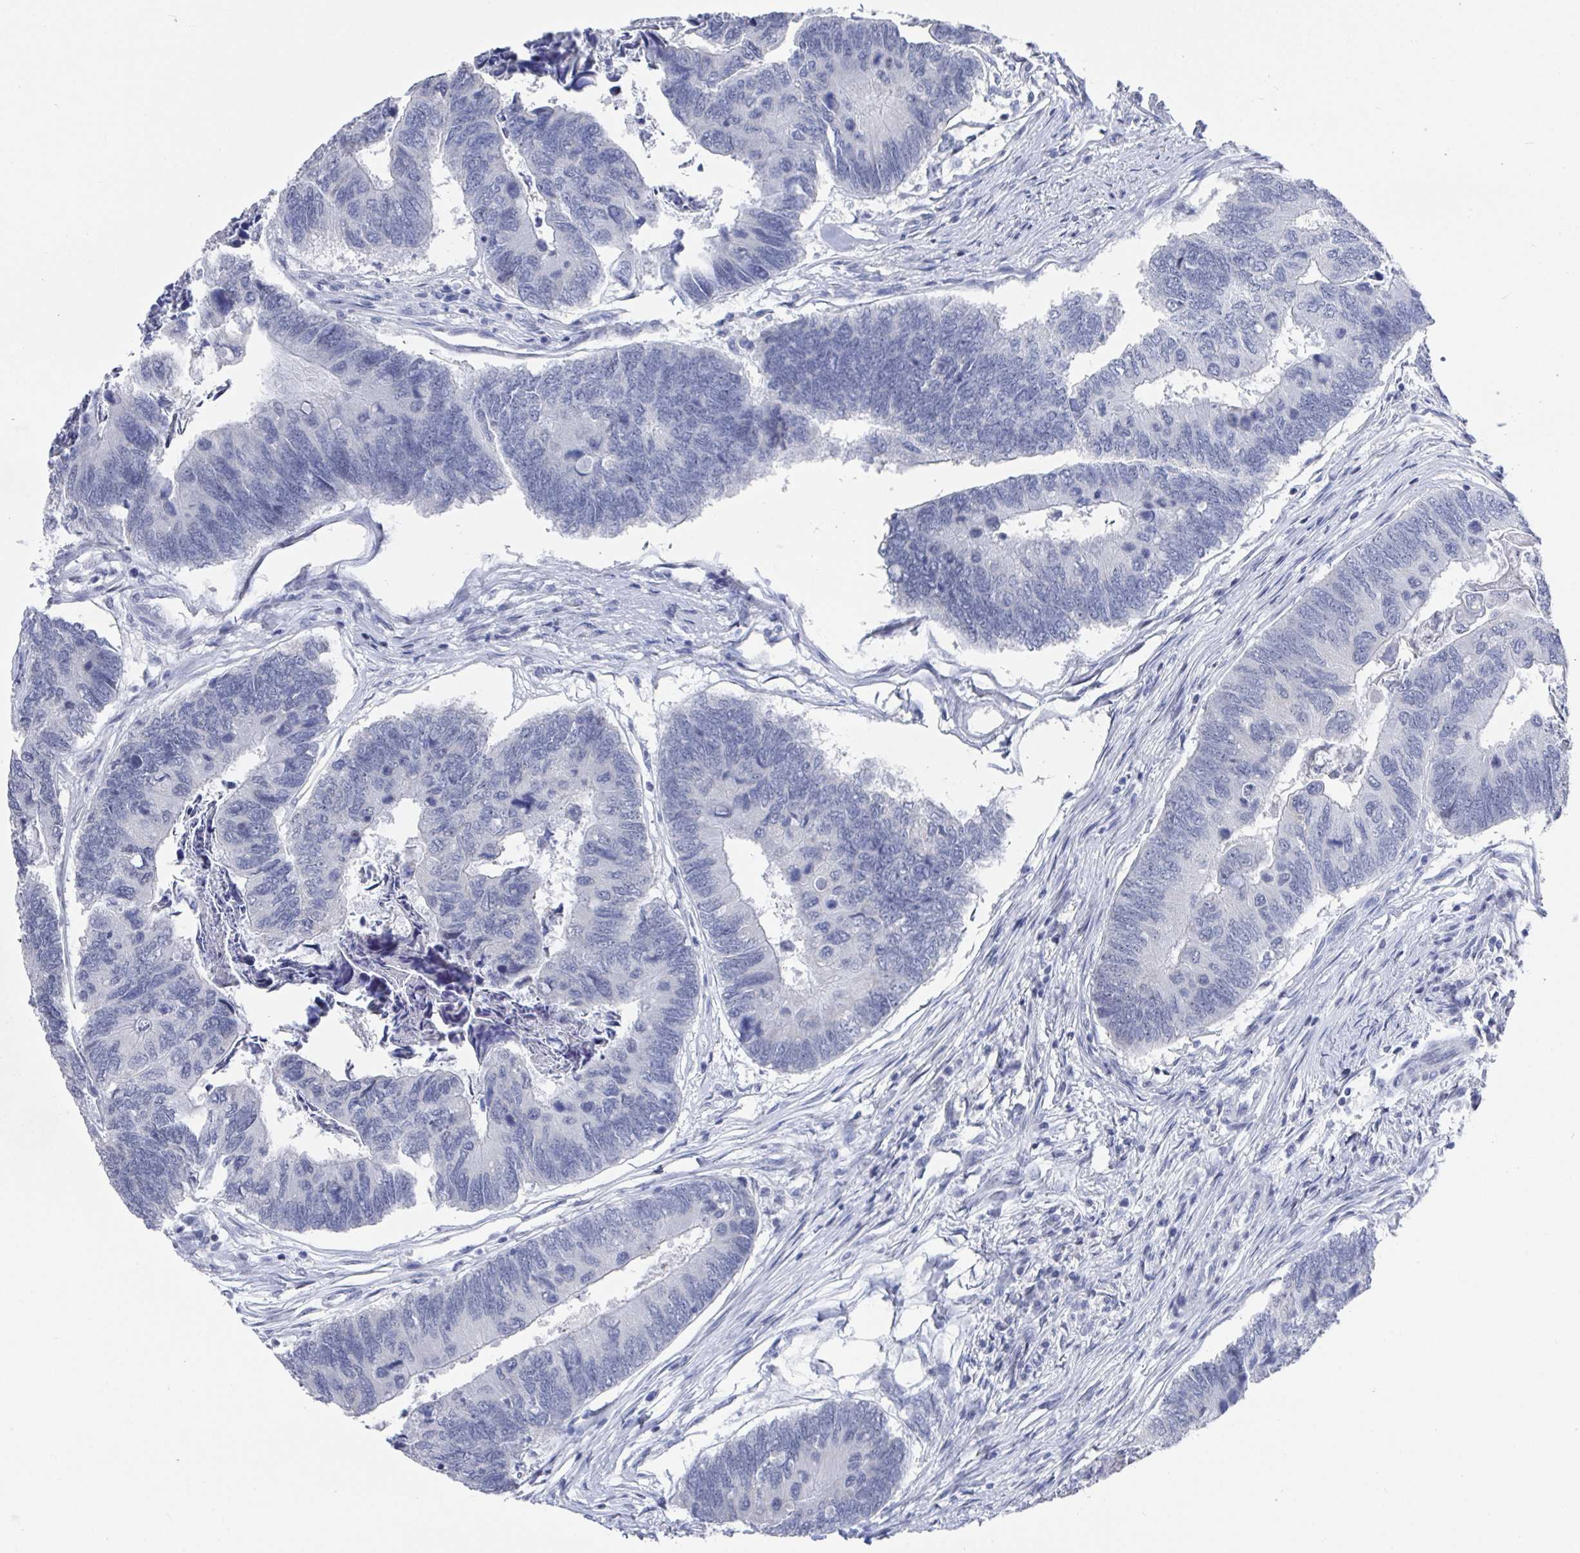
{"staining": {"intensity": "negative", "quantity": "none", "location": "none"}, "tissue": "colorectal cancer", "cell_type": "Tumor cells", "image_type": "cancer", "snomed": [{"axis": "morphology", "description": "Adenocarcinoma, NOS"}, {"axis": "topography", "description": "Colon"}], "caption": "IHC photomicrograph of neoplastic tissue: human colorectal adenocarcinoma stained with DAB displays no significant protein staining in tumor cells.", "gene": "CAMKV", "patient": {"sex": "female", "age": 67}}